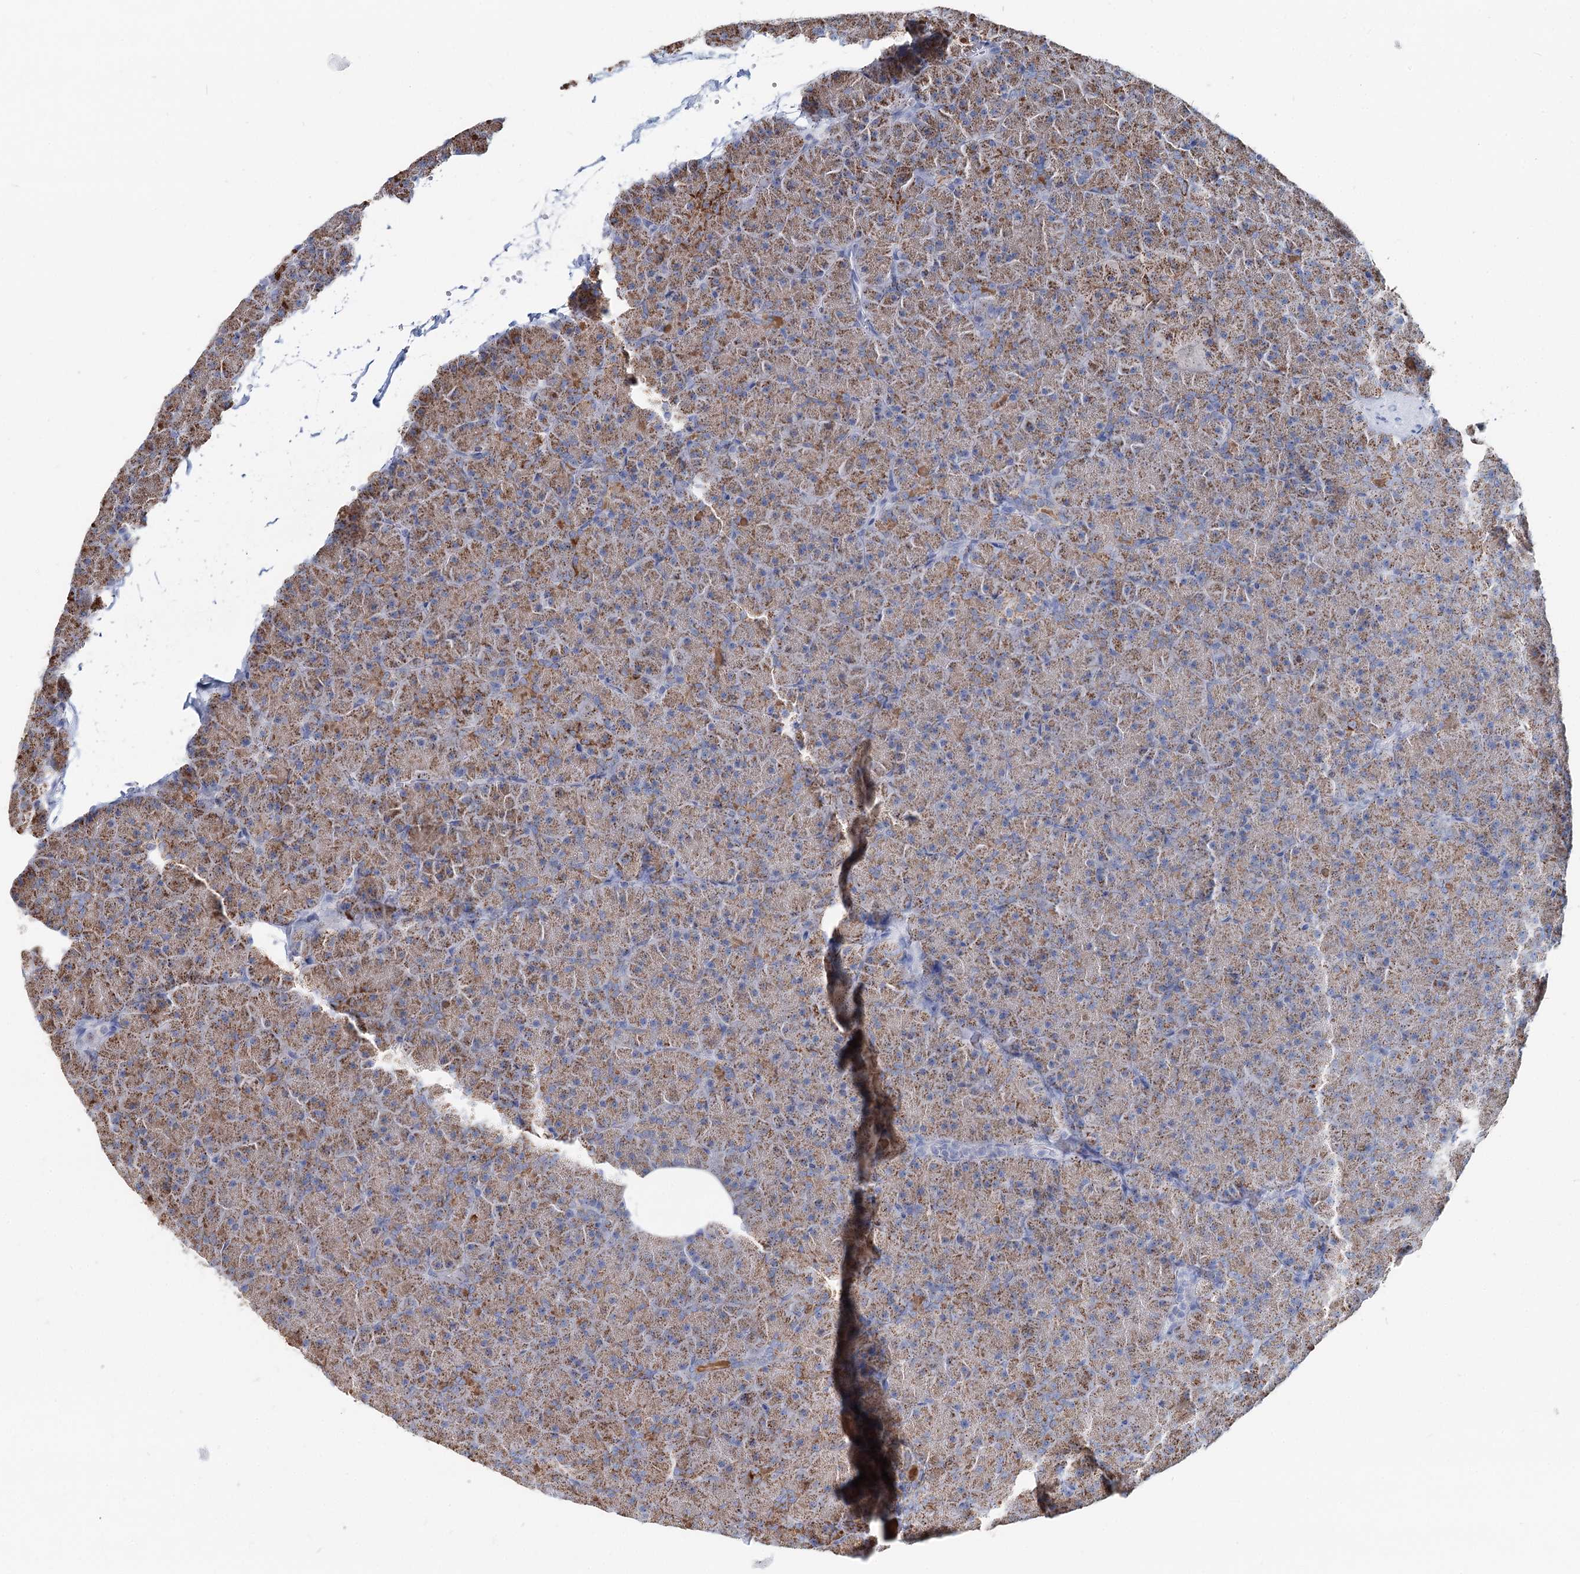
{"staining": {"intensity": "strong", "quantity": "25%-75%", "location": "cytoplasmic/membranous"}, "tissue": "pancreas", "cell_type": "Exocrine glandular cells", "image_type": "normal", "snomed": [{"axis": "morphology", "description": "Normal tissue, NOS"}, {"axis": "topography", "description": "Pancreas"}], "caption": "IHC photomicrograph of normal pancreas: pancreas stained using IHC displays high levels of strong protein expression localized specifically in the cytoplasmic/membranous of exocrine glandular cells, appearing as a cytoplasmic/membranous brown color.", "gene": "MCCC2", "patient": {"sex": "male", "age": 36}}